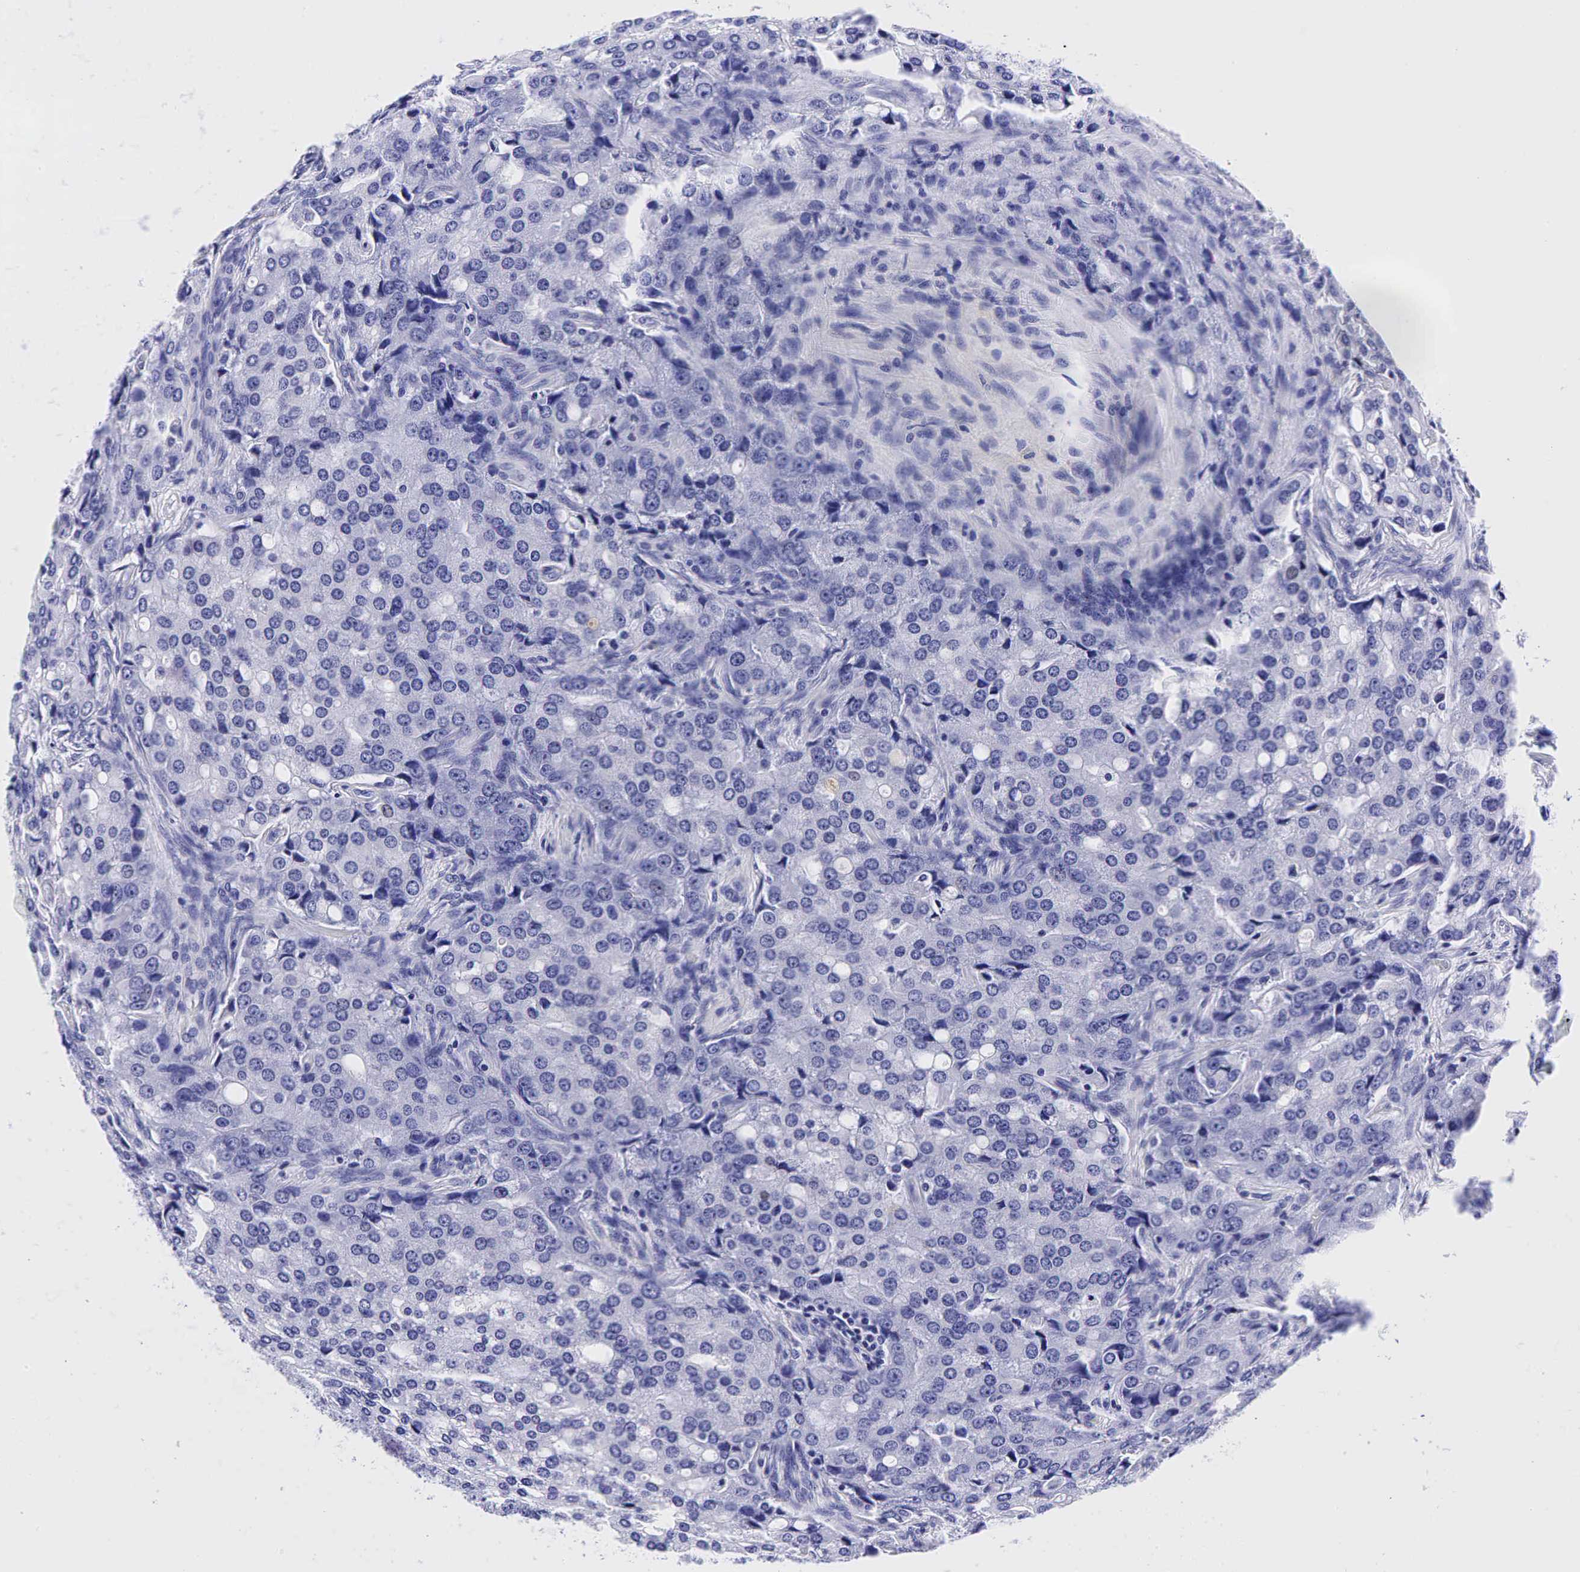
{"staining": {"intensity": "negative", "quantity": "none", "location": "none"}, "tissue": "prostate cancer", "cell_type": "Tumor cells", "image_type": "cancer", "snomed": [{"axis": "morphology", "description": "Adenocarcinoma, Medium grade"}, {"axis": "topography", "description": "Prostate"}], "caption": "This is a micrograph of immunohistochemistry staining of prostate cancer (adenocarcinoma (medium-grade)), which shows no positivity in tumor cells.", "gene": "GCG", "patient": {"sex": "male", "age": 72}}